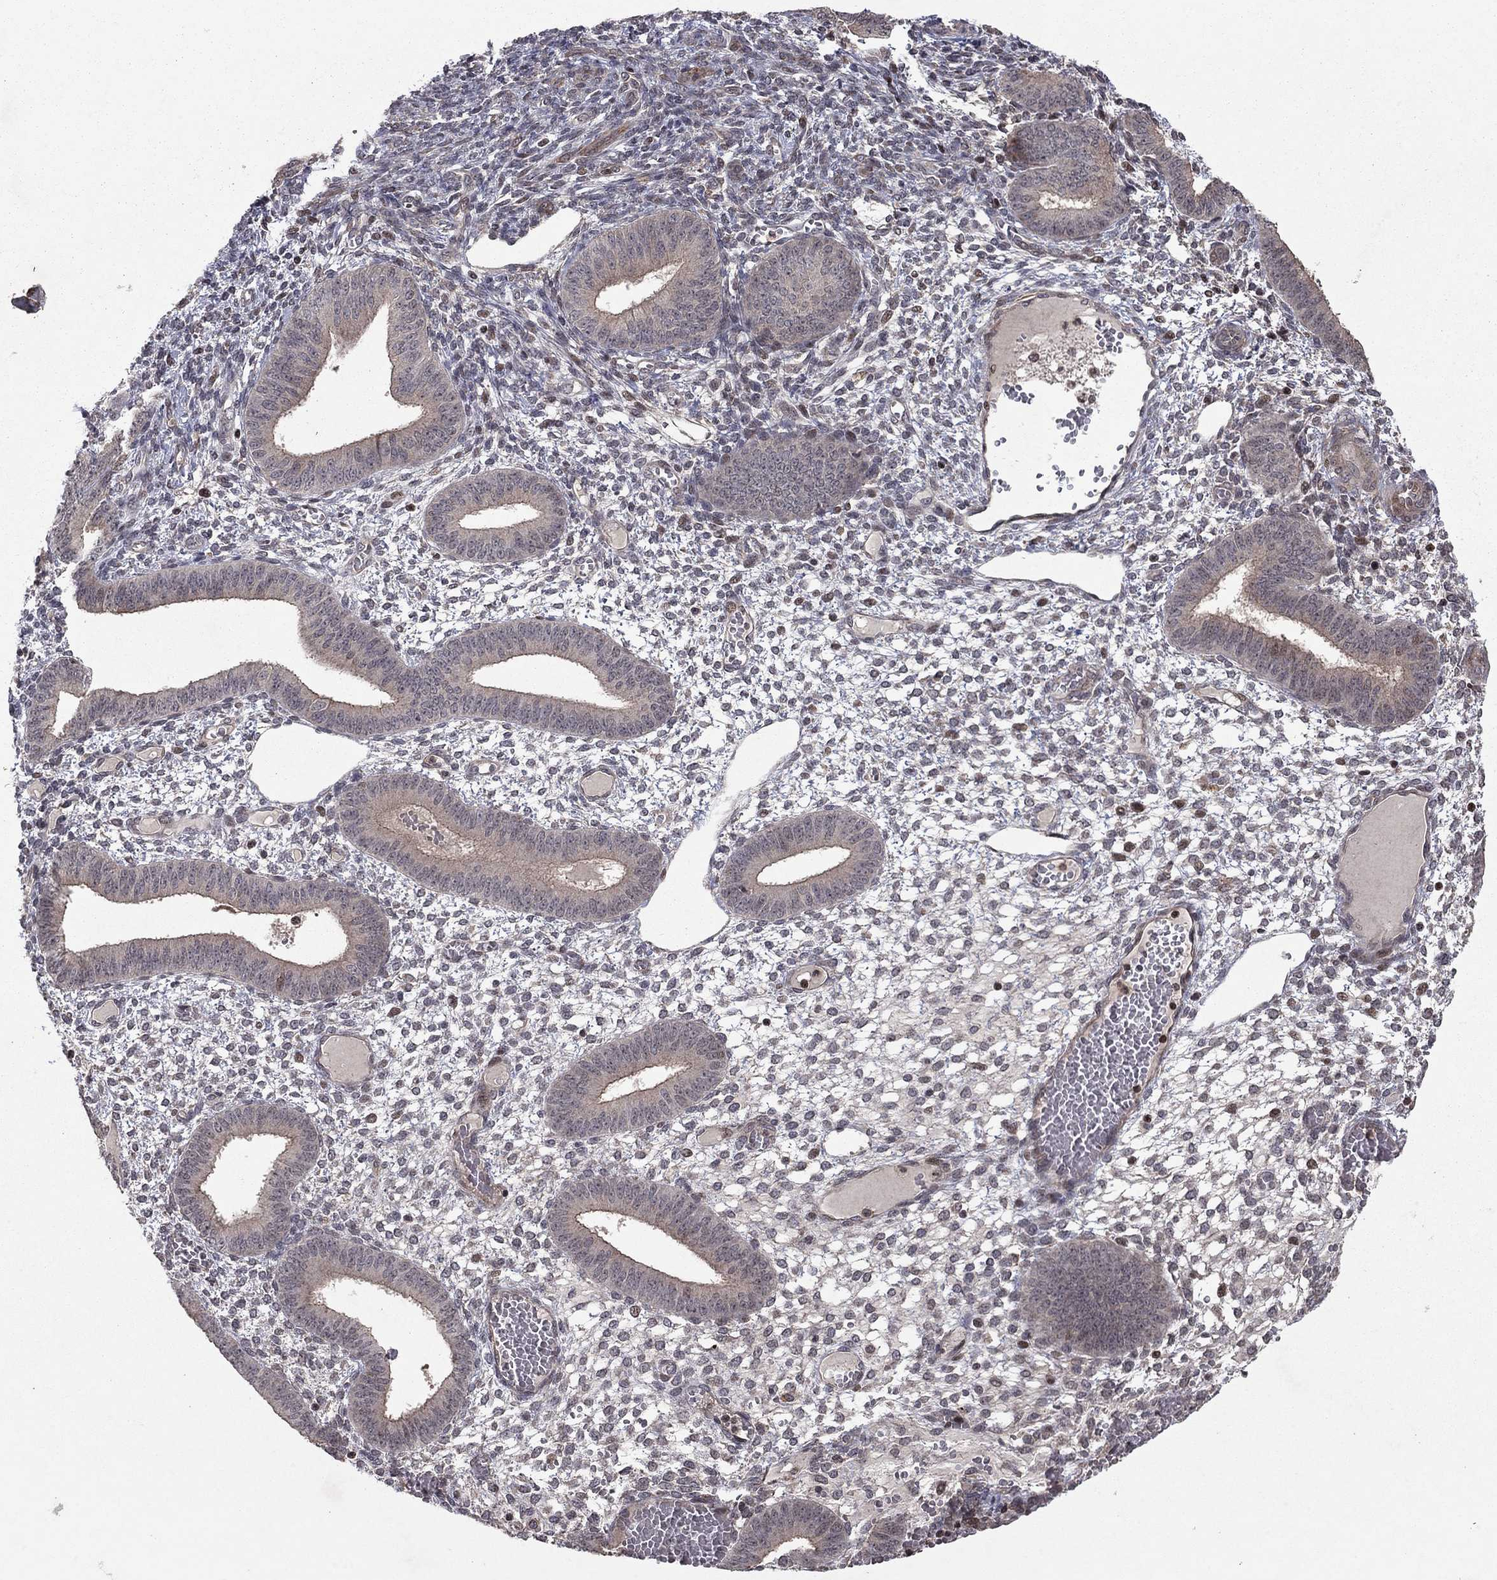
{"staining": {"intensity": "negative", "quantity": "none", "location": "none"}, "tissue": "endometrium", "cell_type": "Cells in endometrial stroma", "image_type": "normal", "snomed": [{"axis": "morphology", "description": "Normal tissue, NOS"}, {"axis": "topography", "description": "Endometrium"}], "caption": "Image shows no significant protein staining in cells in endometrial stroma of unremarkable endometrium. (IHC, brightfield microscopy, high magnification).", "gene": "SORBS1", "patient": {"sex": "female", "age": 42}}